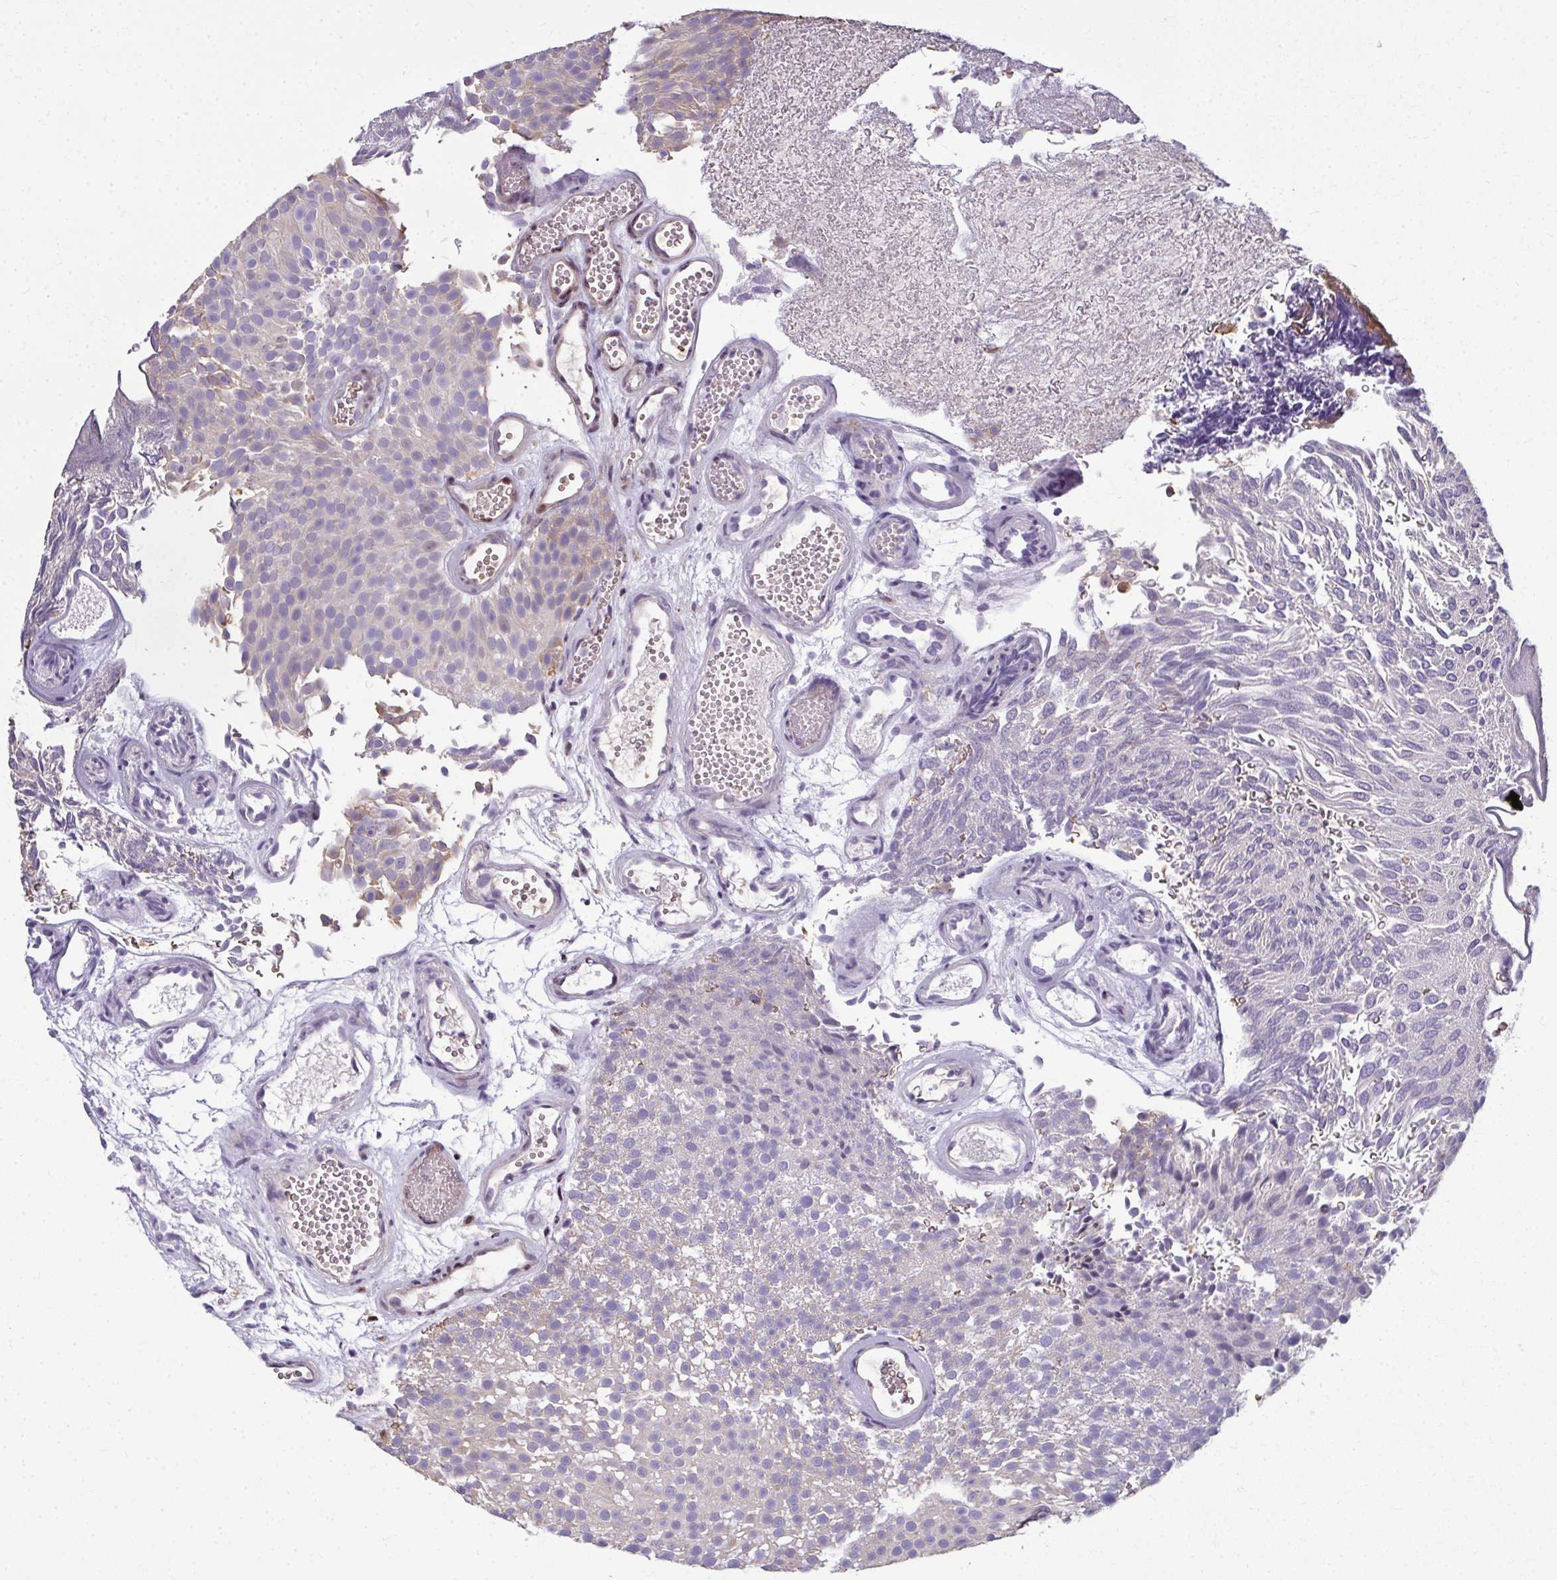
{"staining": {"intensity": "negative", "quantity": "none", "location": "none"}, "tissue": "urothelial cancer", "cell_type": "Tumor cells", "image_type": "cancer", "snomed": [{"axis": "morphology", "description": "Urothelial carcinoma, Low grade"}, {"axis": "topography", "description": "Urinary bladder"}], "caption": "The photomicrograph reveals no significant staining in tumor cells of low-grade urothelial carcinoma.", "gene": "ODF1", "patient": {"sex": "male", "age": 78}}